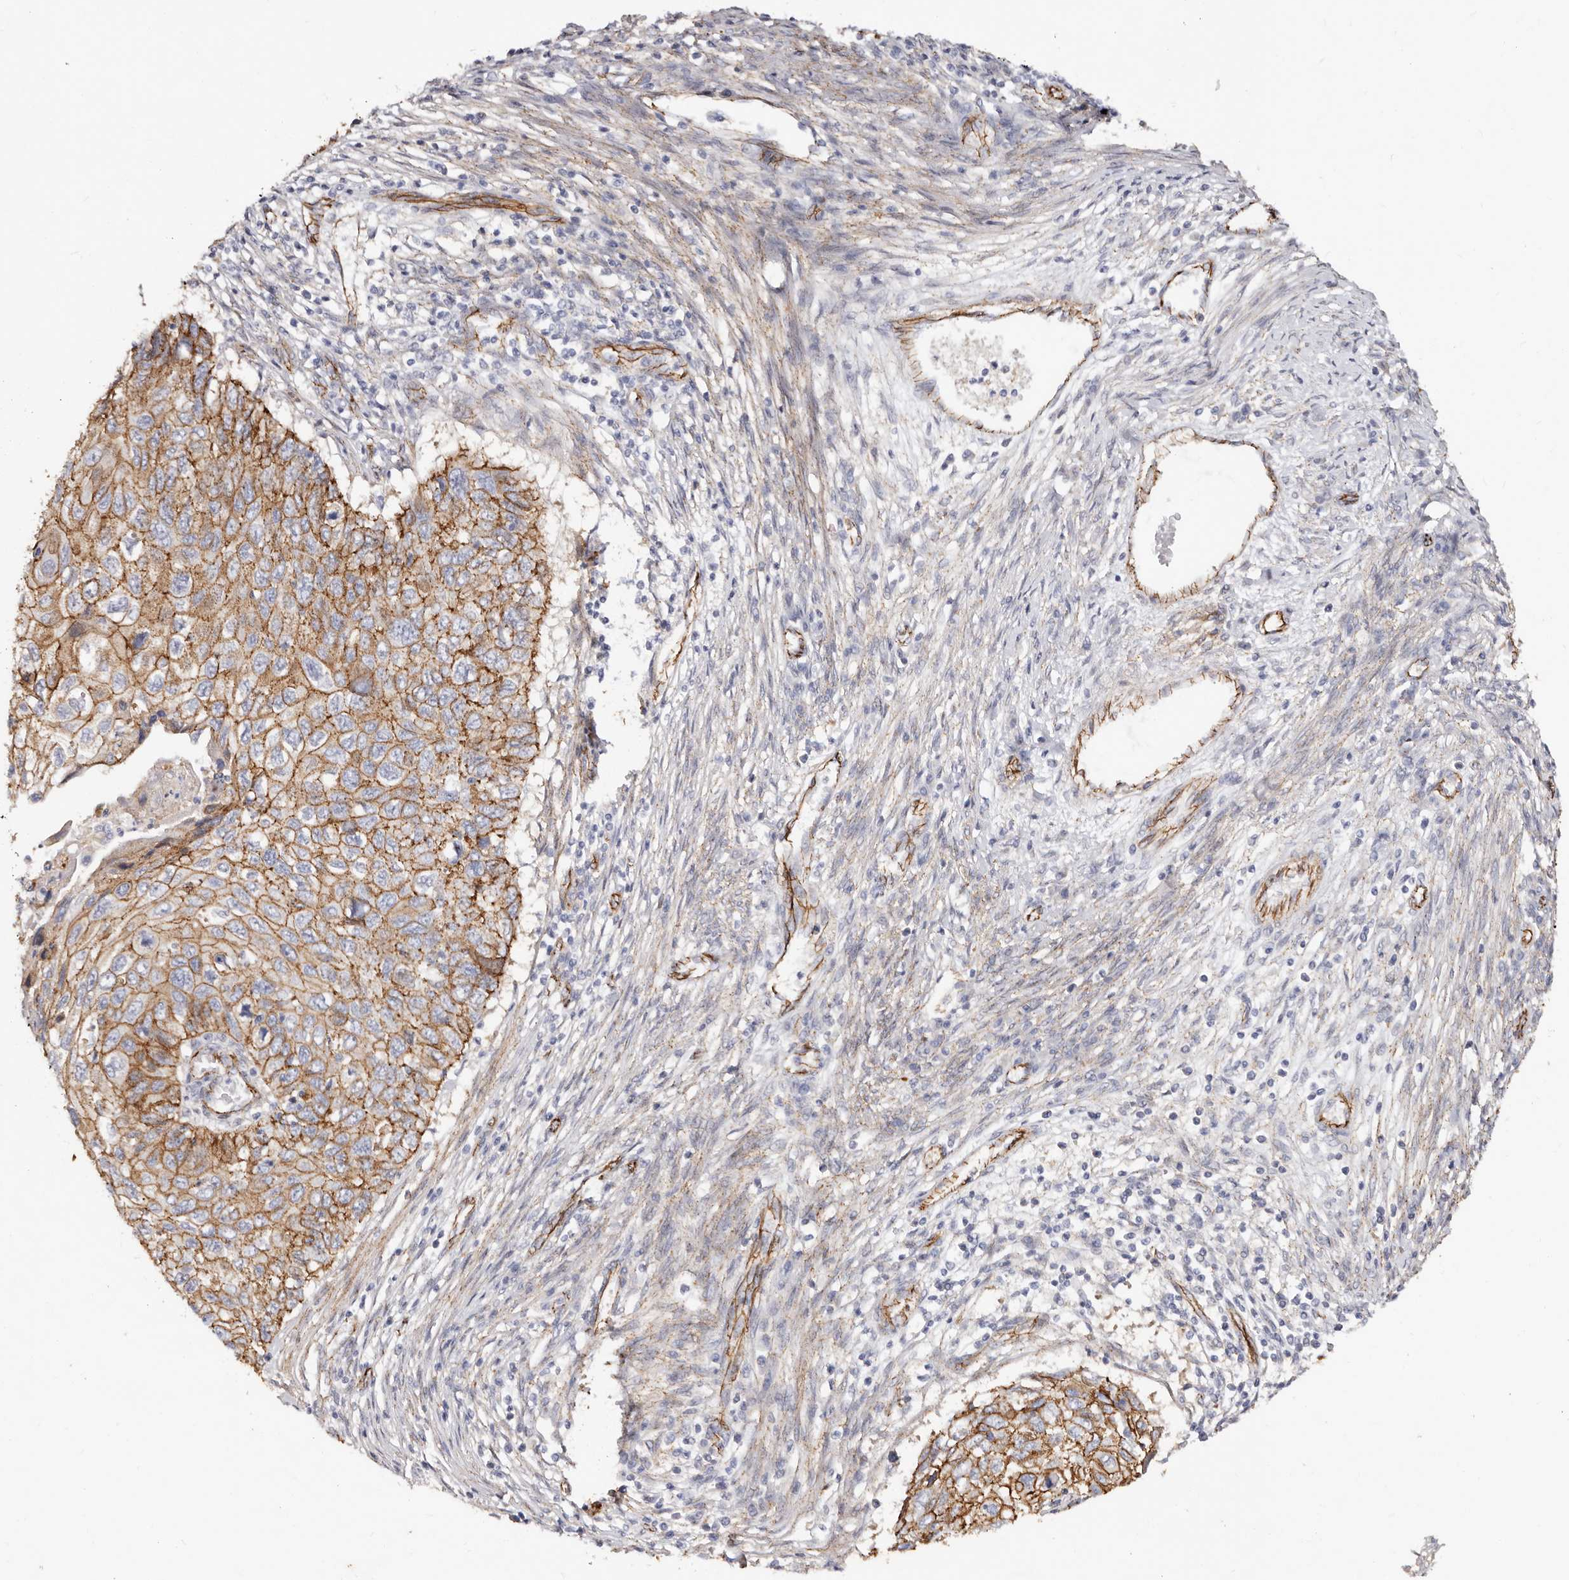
{"staining": {"intensity": "strong", "quantity": ">75%", "location": "cytoplasmic/membranous"}, "tissue": "cervical cancer", "cell_type": "Tumor cells", "image_type": "cancer", "snomed": [{"axis": "morphology", "description": "Squamous cell carcinoma, NOS"}, {"axis": "topography", "description": "Cervix"}], "caption": "Squamous cell carcinoma (cervical) stained for a protein exhibits strong cytoplasmic/membranous positivity in tumor cells. Using DAB (3,3'-diaminobenzidine) (brown) and hematoxylin (blue) stains, captured at high magnification using brightfield microscopy.", "gene": "CTNNB1", "patient": {"sex": "female", "age": 70}}